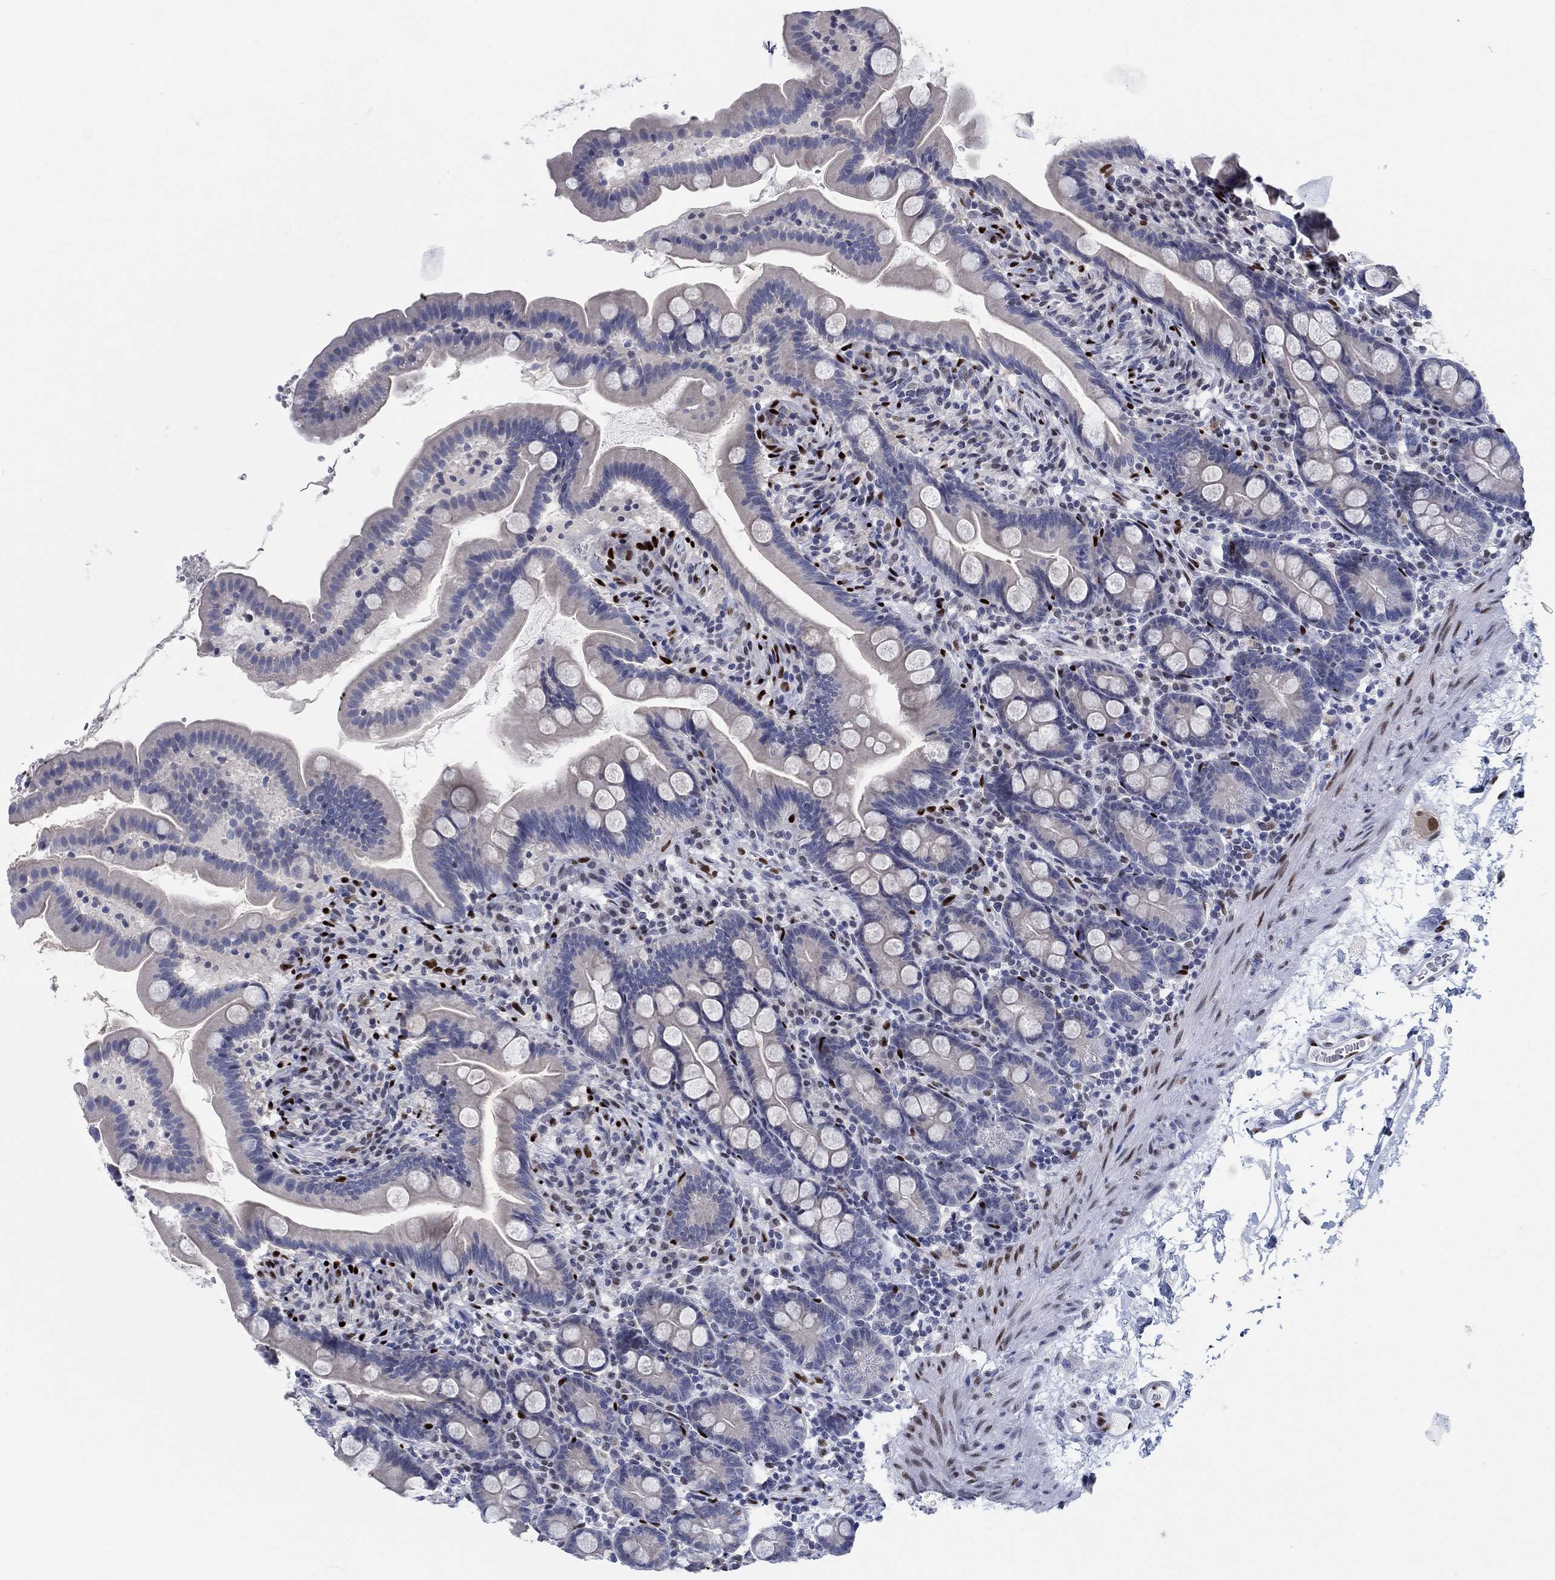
{"staining": {"intensity": "negative", "quantity": "none", "location": "none"}, "tissue": "small intestine", "cell_type": "Glandular cells", "image_type": "normal", "snomed": [{"axis": "morphology", "description": "Normal tissue, NOS"}, {"axis": "topography", "description": "Small intestine"}], "caption": "This is a image of immunohistochemistry staining of normal small intestine, which shows no expression in glandular cells. (Brightfield microscopy of DAB IHC at high magnification).", "gene": "ZEB1", "patient": {"sex": "female", "age": 44}}